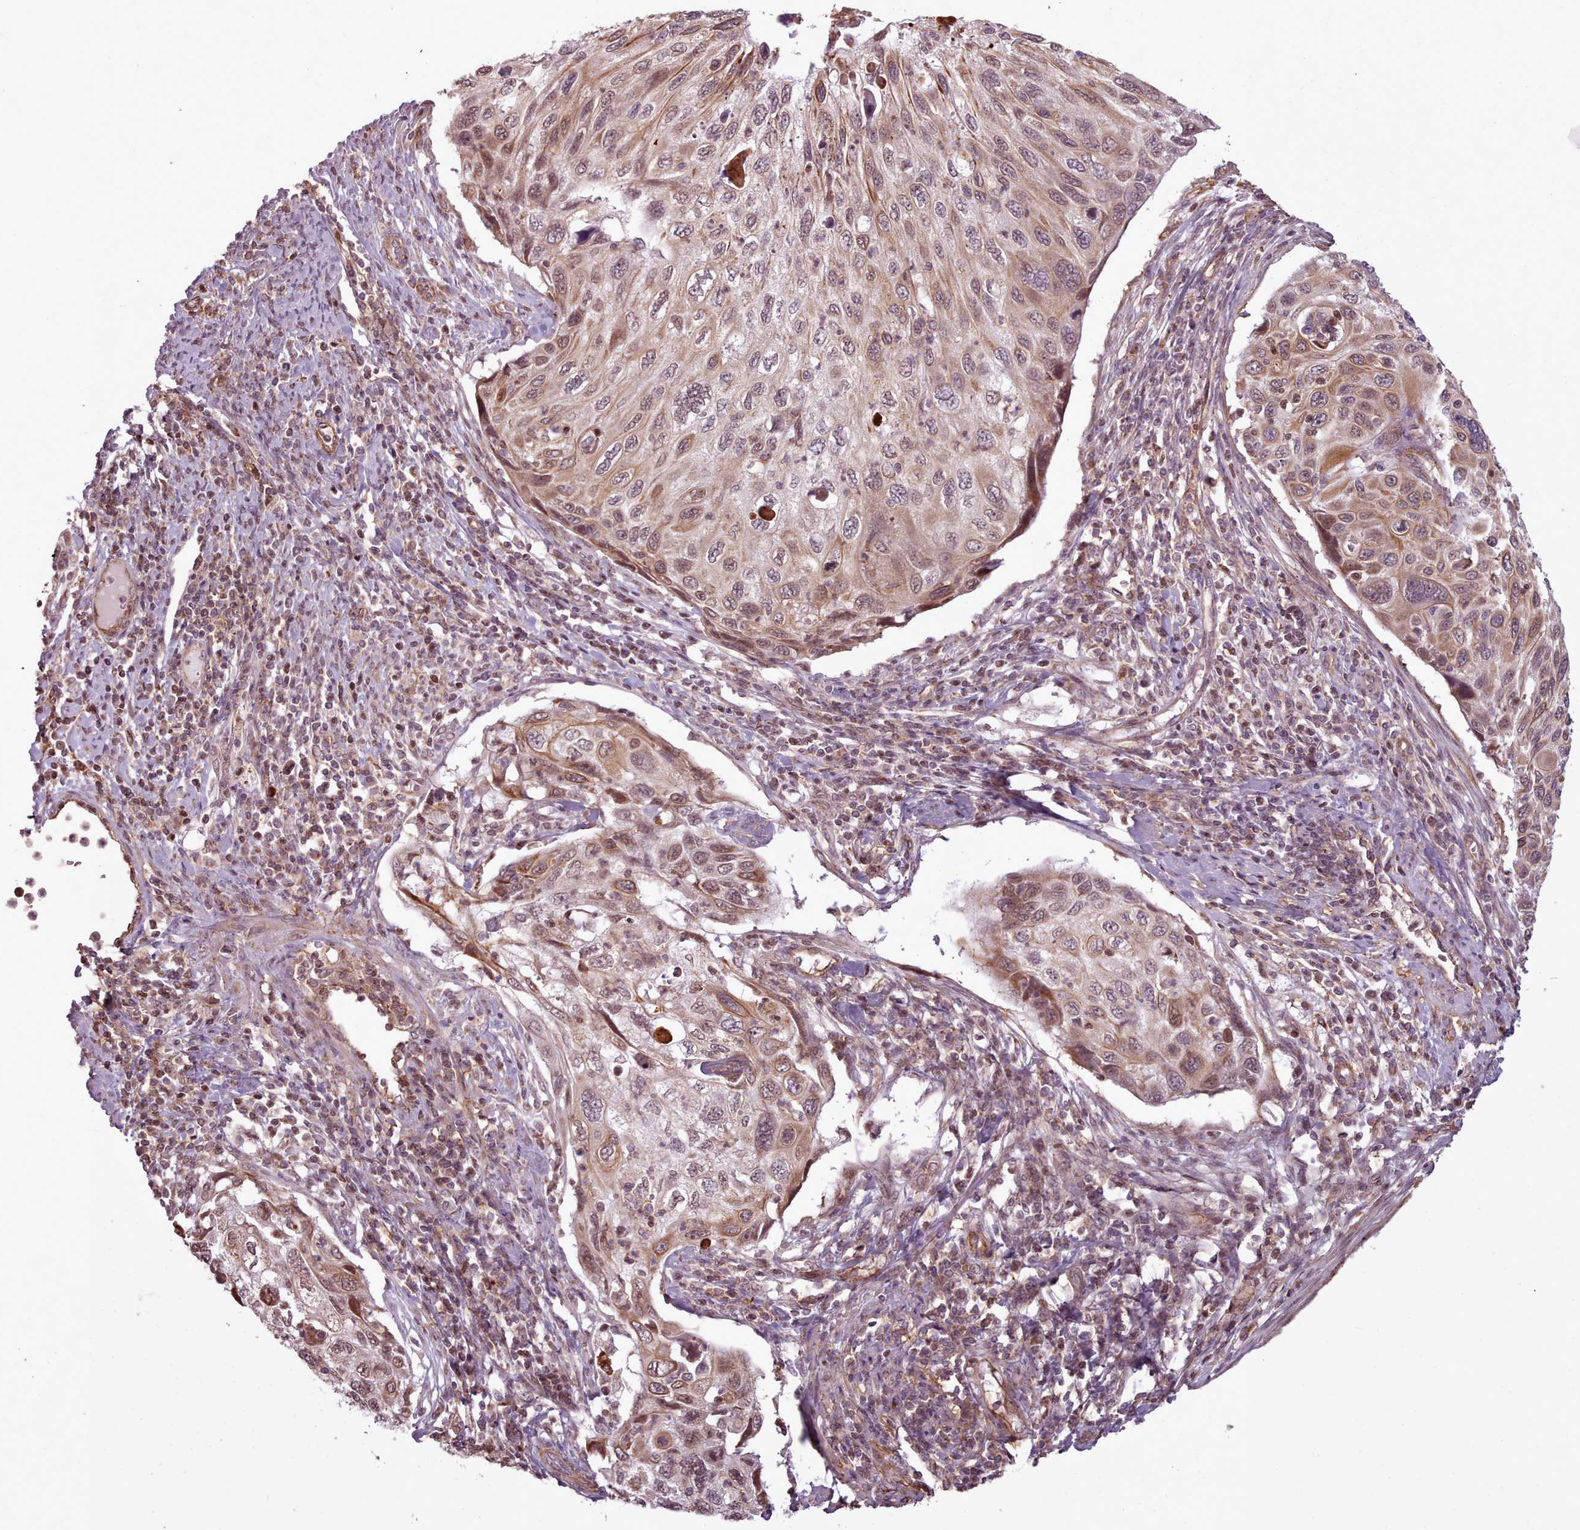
{"staining": {"intensity": "moderate", "quantity": ">75%", "location": "cytoplasmic/membranous,nuclear"}, "tissue": "cervical cancer", "cell_type": "Tumor cells", "image_type": "cancer", "snomed": [{"axis": "morphology", "description": "Squamous cell carcinoma, NOS"}, {"axis": "topography", "description": "Cervix"}], "caption": "Moderate cytoplasmic/membranous and nuclear positivity for a protein is identified in about >75% of tumor cells of cervical squamous cell carcinoma using immunohistochemistry.", "gene": "ZMYM4", "patient": {"sex": "female", "age": 70}}